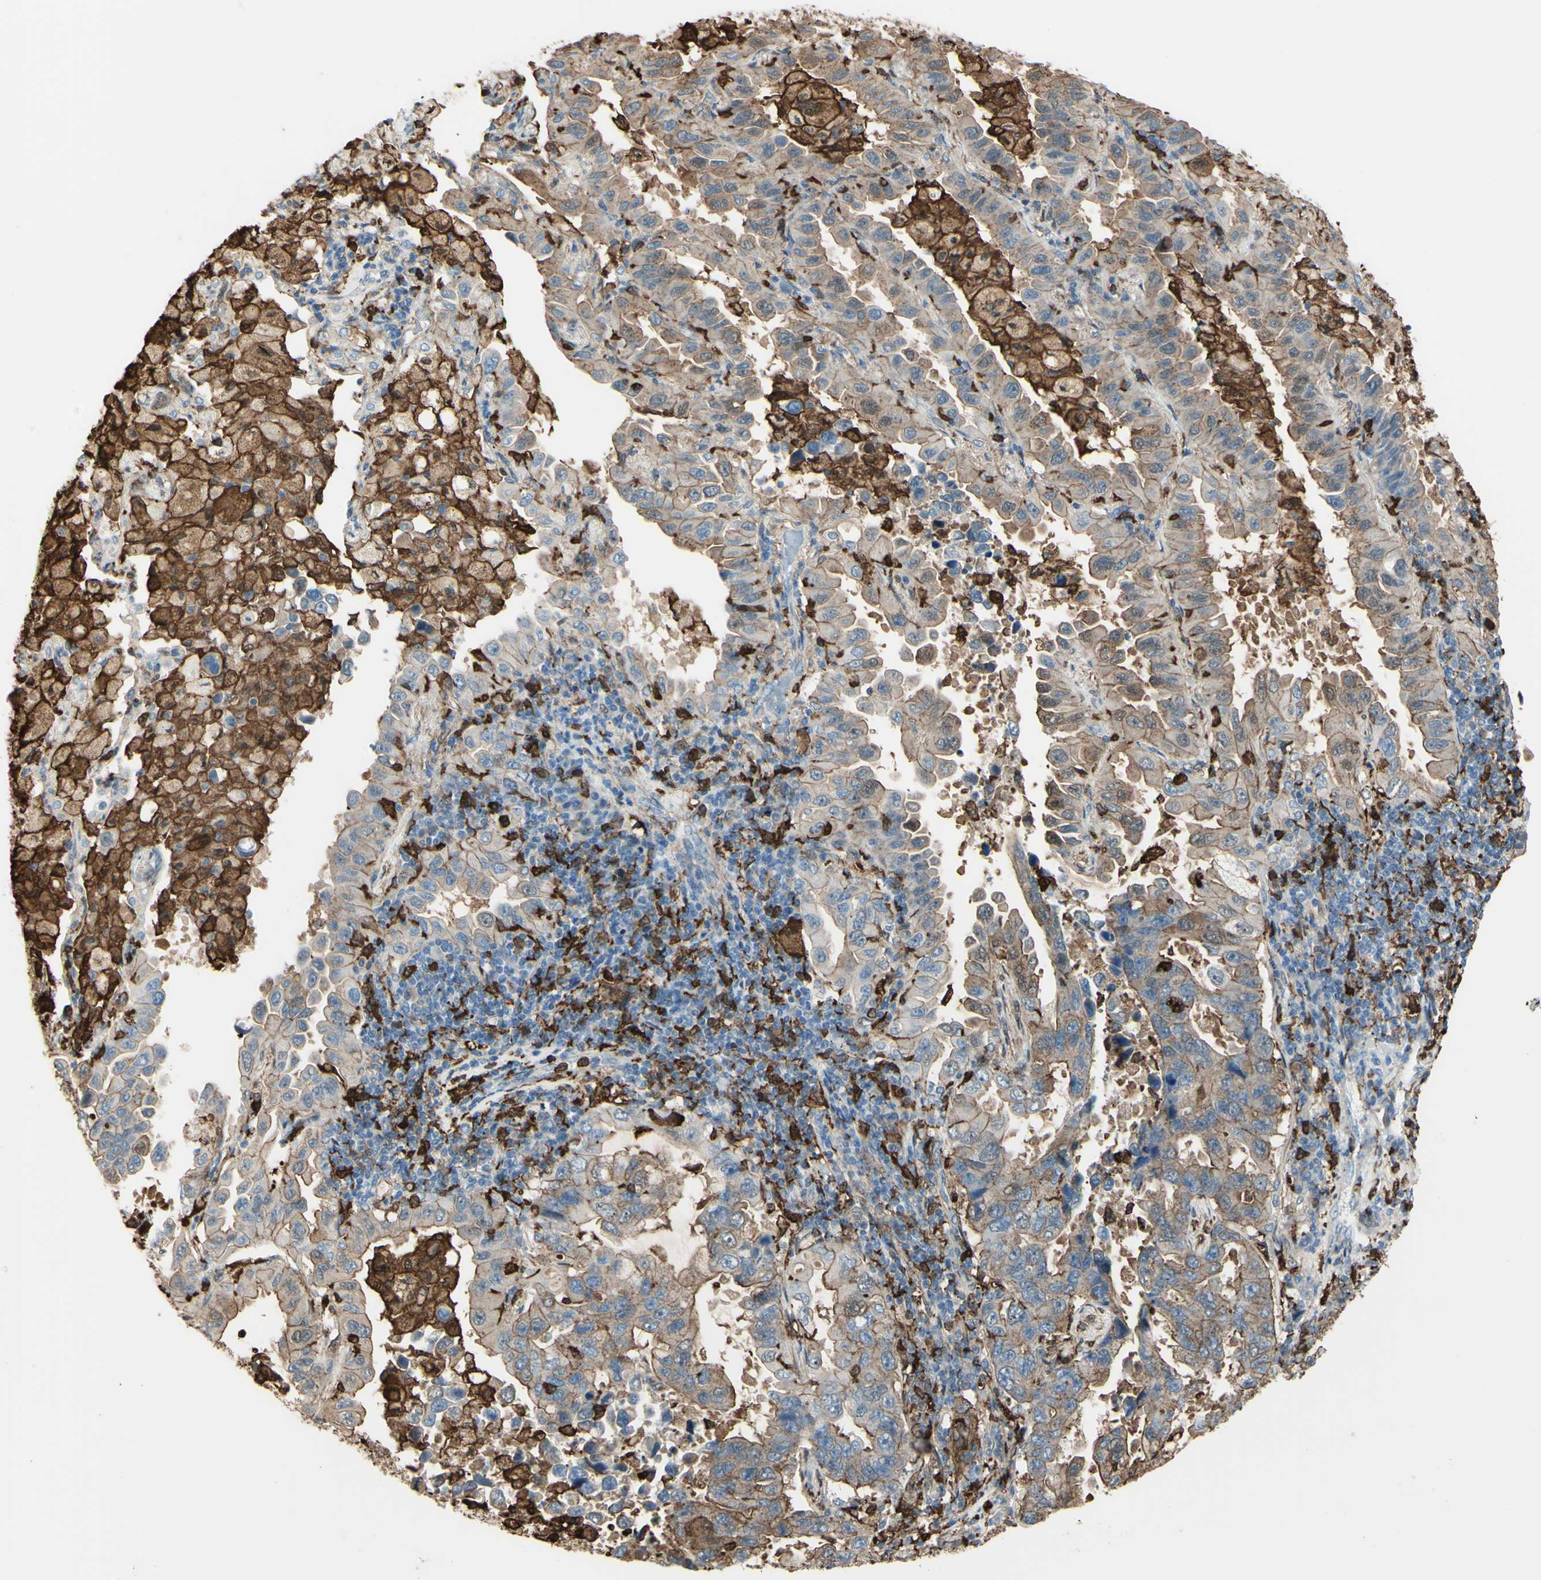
{"staining": {"intensity": "moderate", "quantity": ">75%", "location": "cytoplasmic/membranous"}, "tissue": "lung cancer", "cell_type": "Tumor cells", "image_type": "cancer", "snomed": [{"axis": "morphology", "description": "Adenocarcinoma, NOS"}, {"axis": "topography", "description": "Lung"}], "caption": "An IHC photomicrograph of neoplastic tissue is shown. Protein staining in brown highlights moderate cytoplasmic/membranous positivity in adenocarcinoma (lung) within tumor cells. The protein of interest is stained brown, and the nuclei are stained in blue (DAB (3,3'-diaminobenzidine) IHC with brightfield microscopy, high magnification).", "gene": "GSN", "patient": {"sex": "male", "age": 64}}